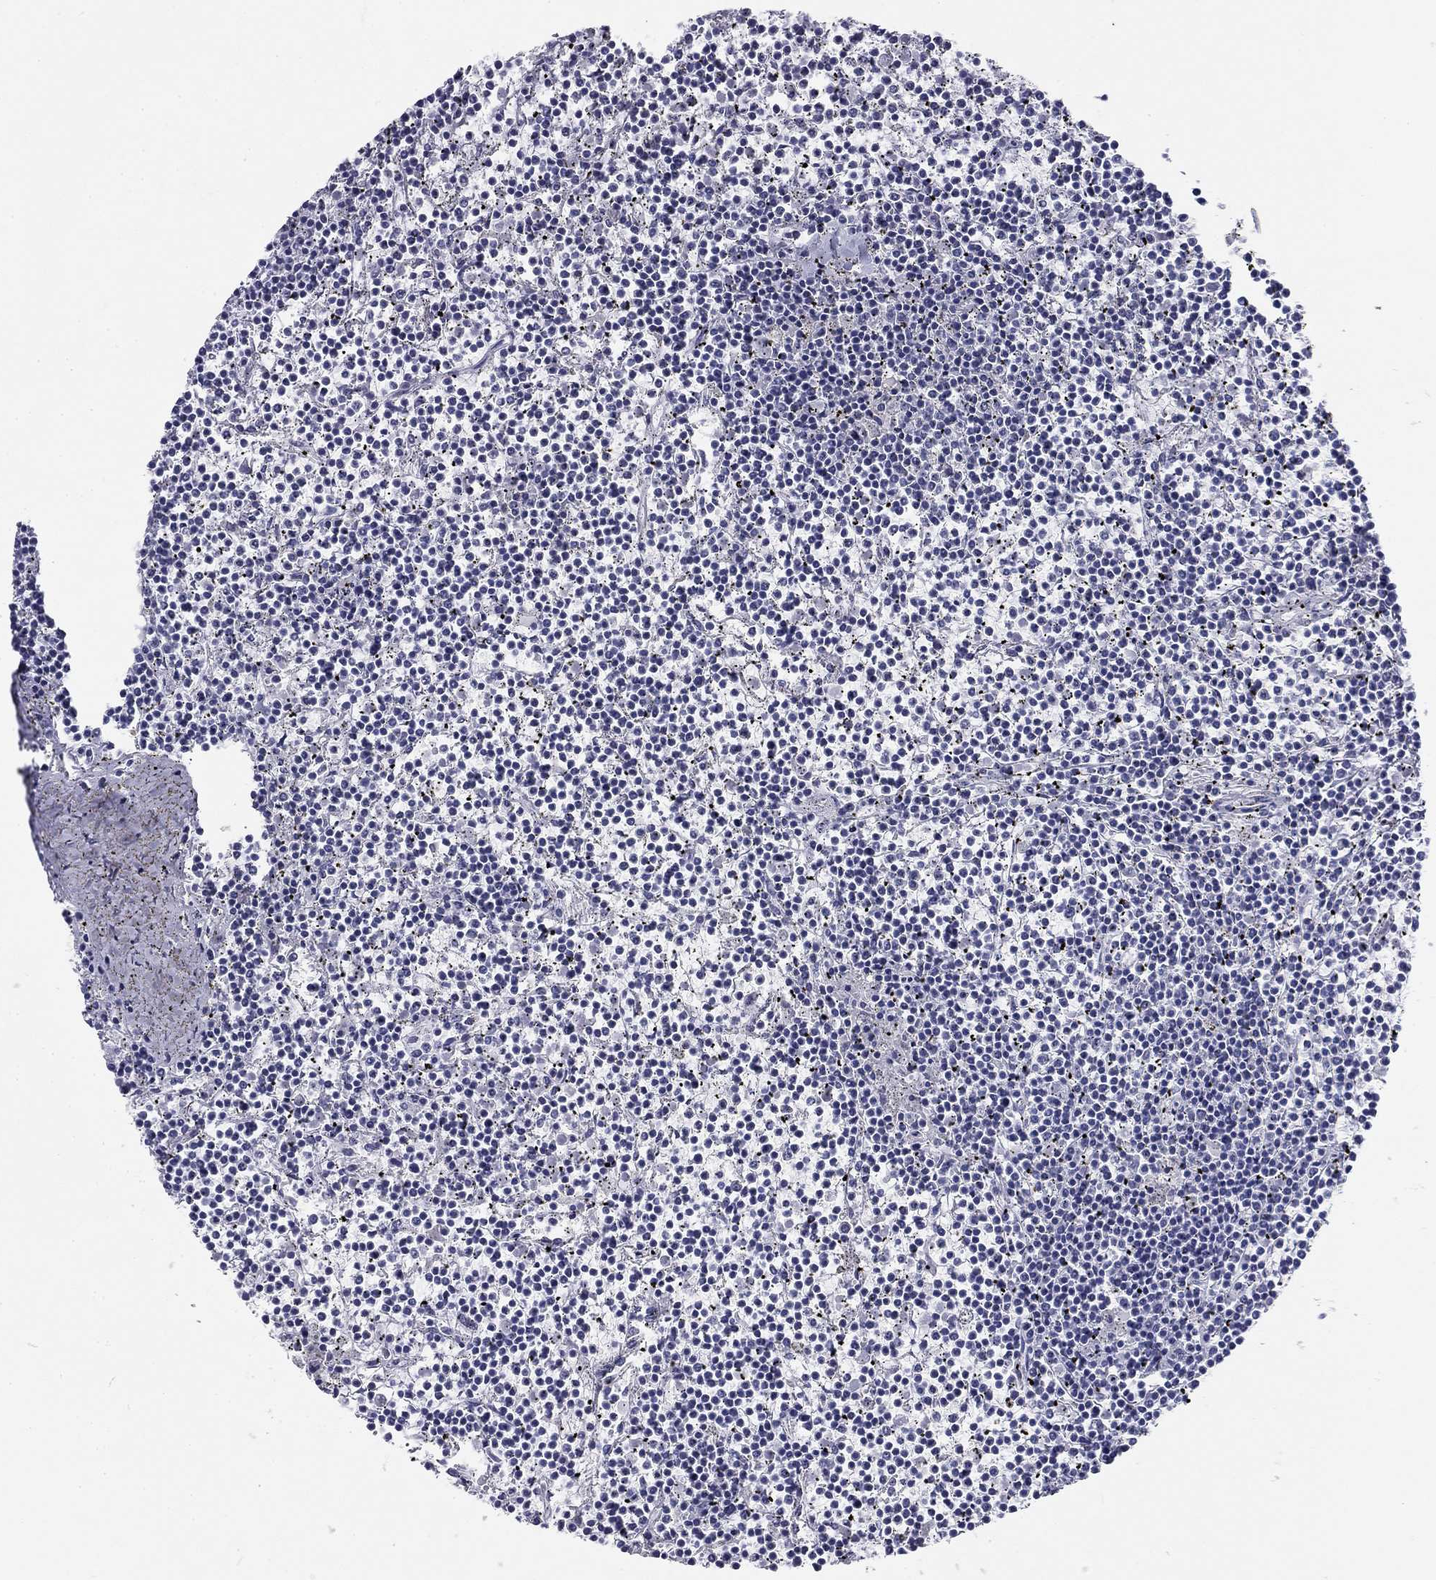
{"staining": {"intensity": "negative", "quantity": "none", "location": "none"}, "tissue": "lymphoma", "cell_type": "Tumor cells", "image_type": "cancer", "snomed": [{"axis": "morphology", "description": "Malignant lymphoma, non-Hodgkin's type, Low grade"}, {"axis": "topography", "description": "Spleen"}], "caption": "Immunohistochemistry of lymphoma demonstrates no staining in tumor cells.", "gene": "ZP2", "patient": {"sex": "female", "age": 19}}